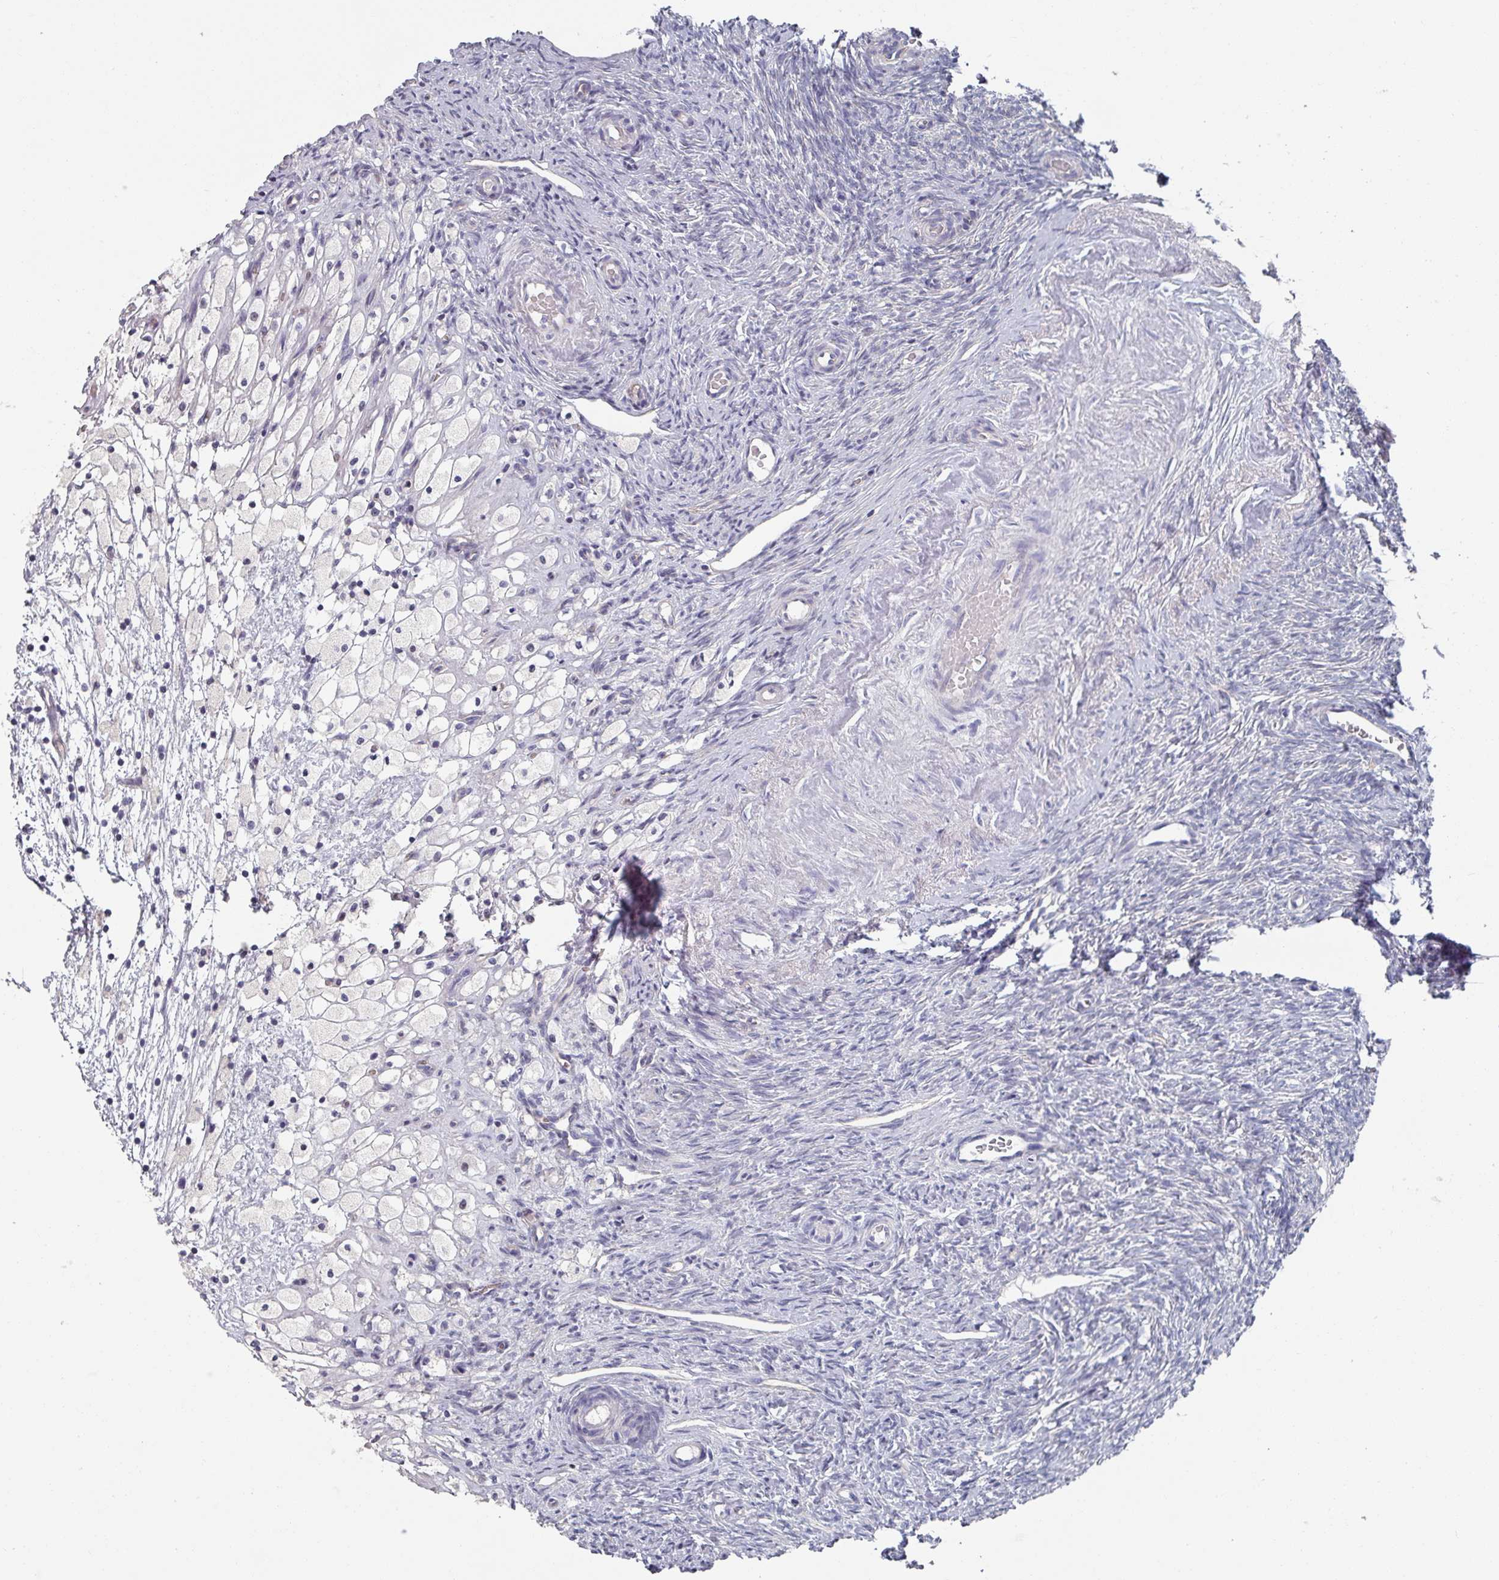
{"staining": {"intensity": "negative", "quantity": "none", "location": "none"}, "tissue": "ovary", "cell_type": "Follicle cells", "image_type": "normal", "snomed": [{"axis": "morphology", "description": "Normal tissue, NOS"}, {"axis": "topography", "description": "Ovary"}], "caption": "DAB (3,3'-diaminobenzidine) immunohistochemical staining of unremarkable human ovary demonstrates no significant staining in follicle cells. The staining was performed using DAB to visualize the protein expression in brown, while the nuclei were stained in blue with hematoxylin (Magnification: 20x).", "gene": "EFL1", "patient": {"sex": "female", "age": 51}}